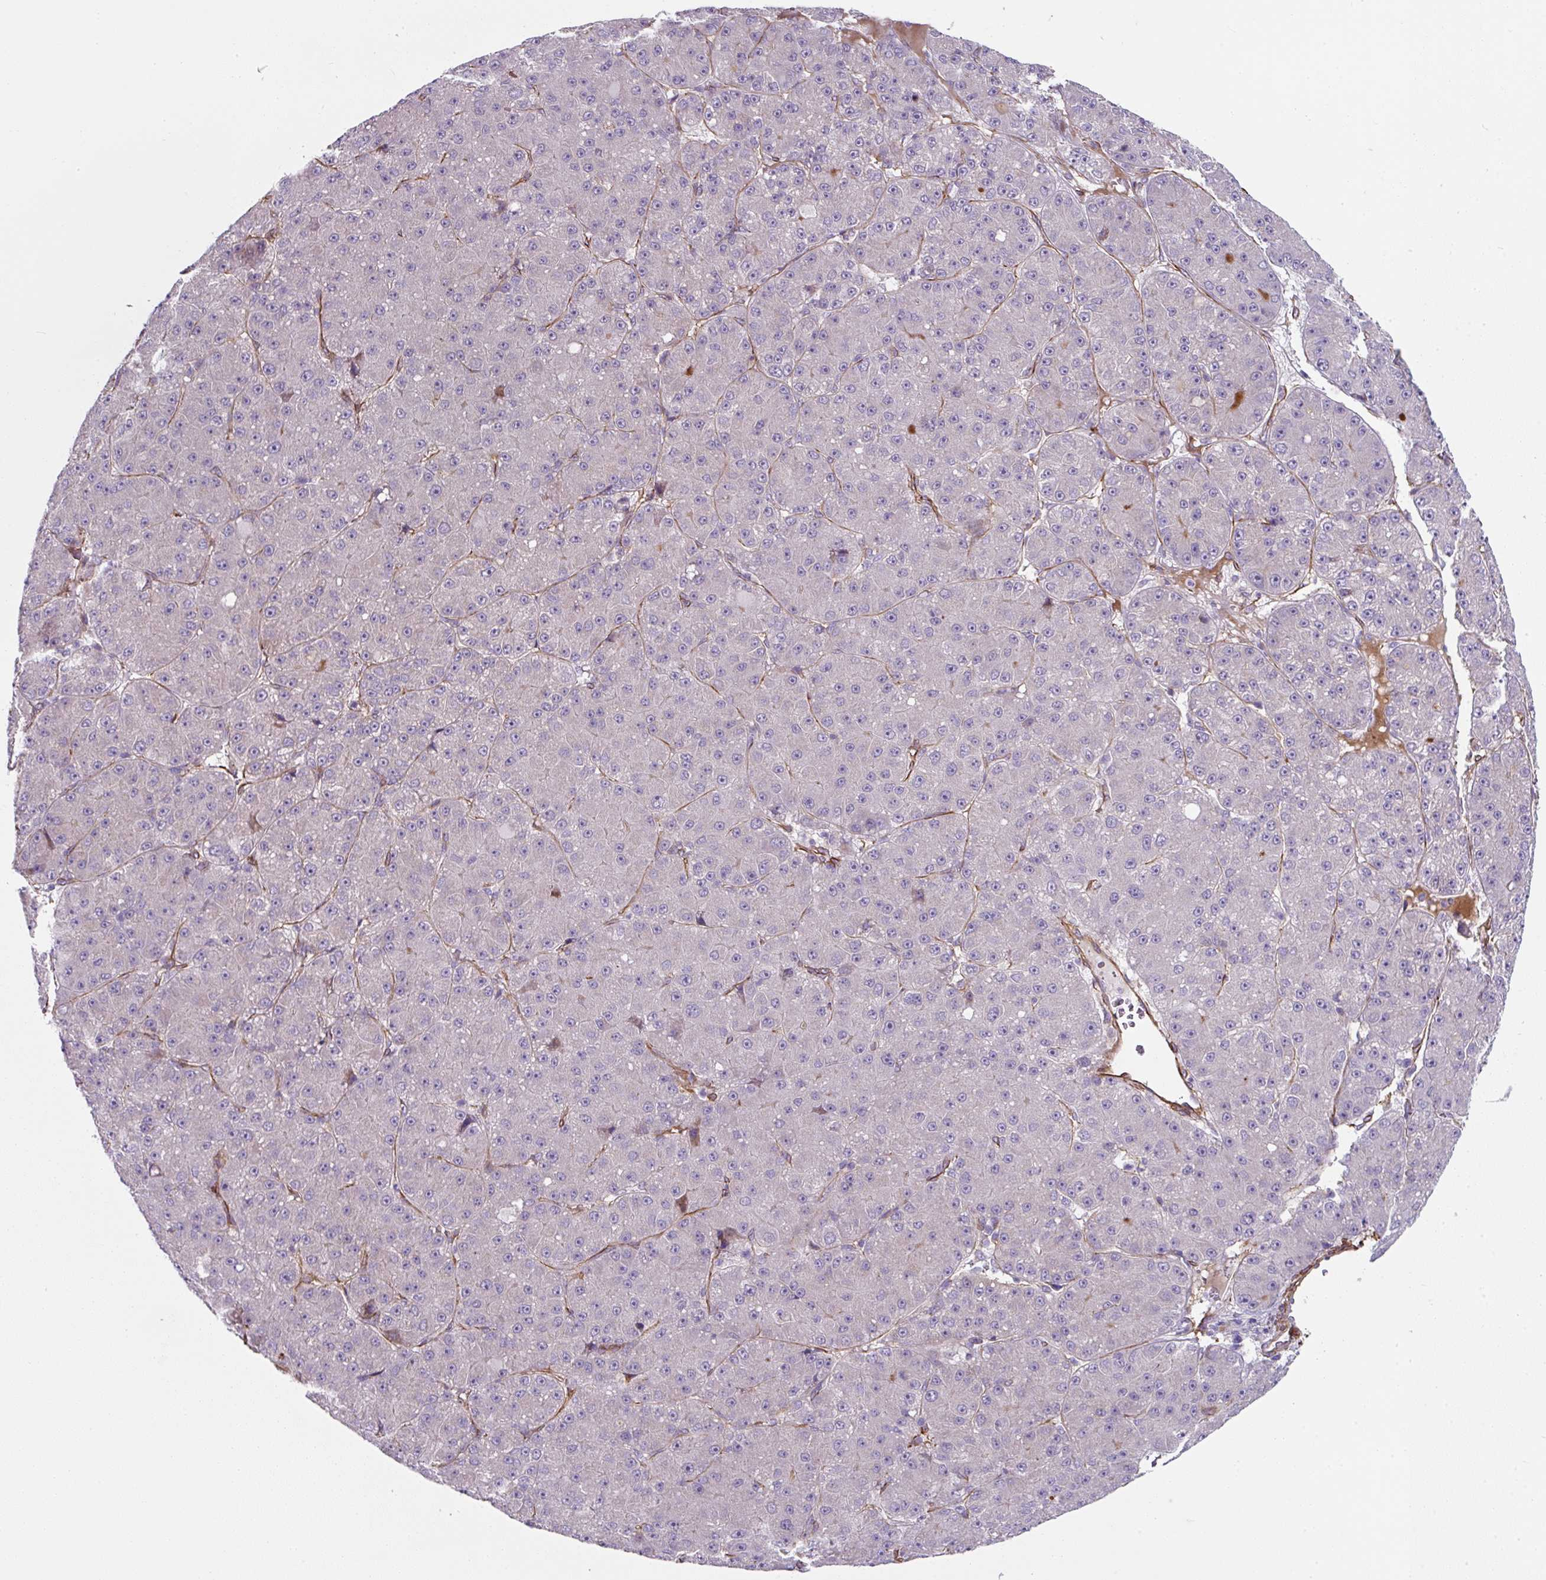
{"staining": {"intensity": "negative", "quantity": "none", "location": "none"}, "tissue": "liver cancer", "cell_type": "Tumor cells", "image_type": "cancer", "snomed": [{"axis": "morphology", "description": "Carcinoma, Hepatocellular, NOS"}, {"axis": "topography", "description": "Liver"}], "caption": "This is a image of immunohistochemistry staining of hepatocellular carcinoma (liver), which shows no staining in tumor cells.", "gene": "ANKUB1", "patient": {"sex": "male", "age": 67}}